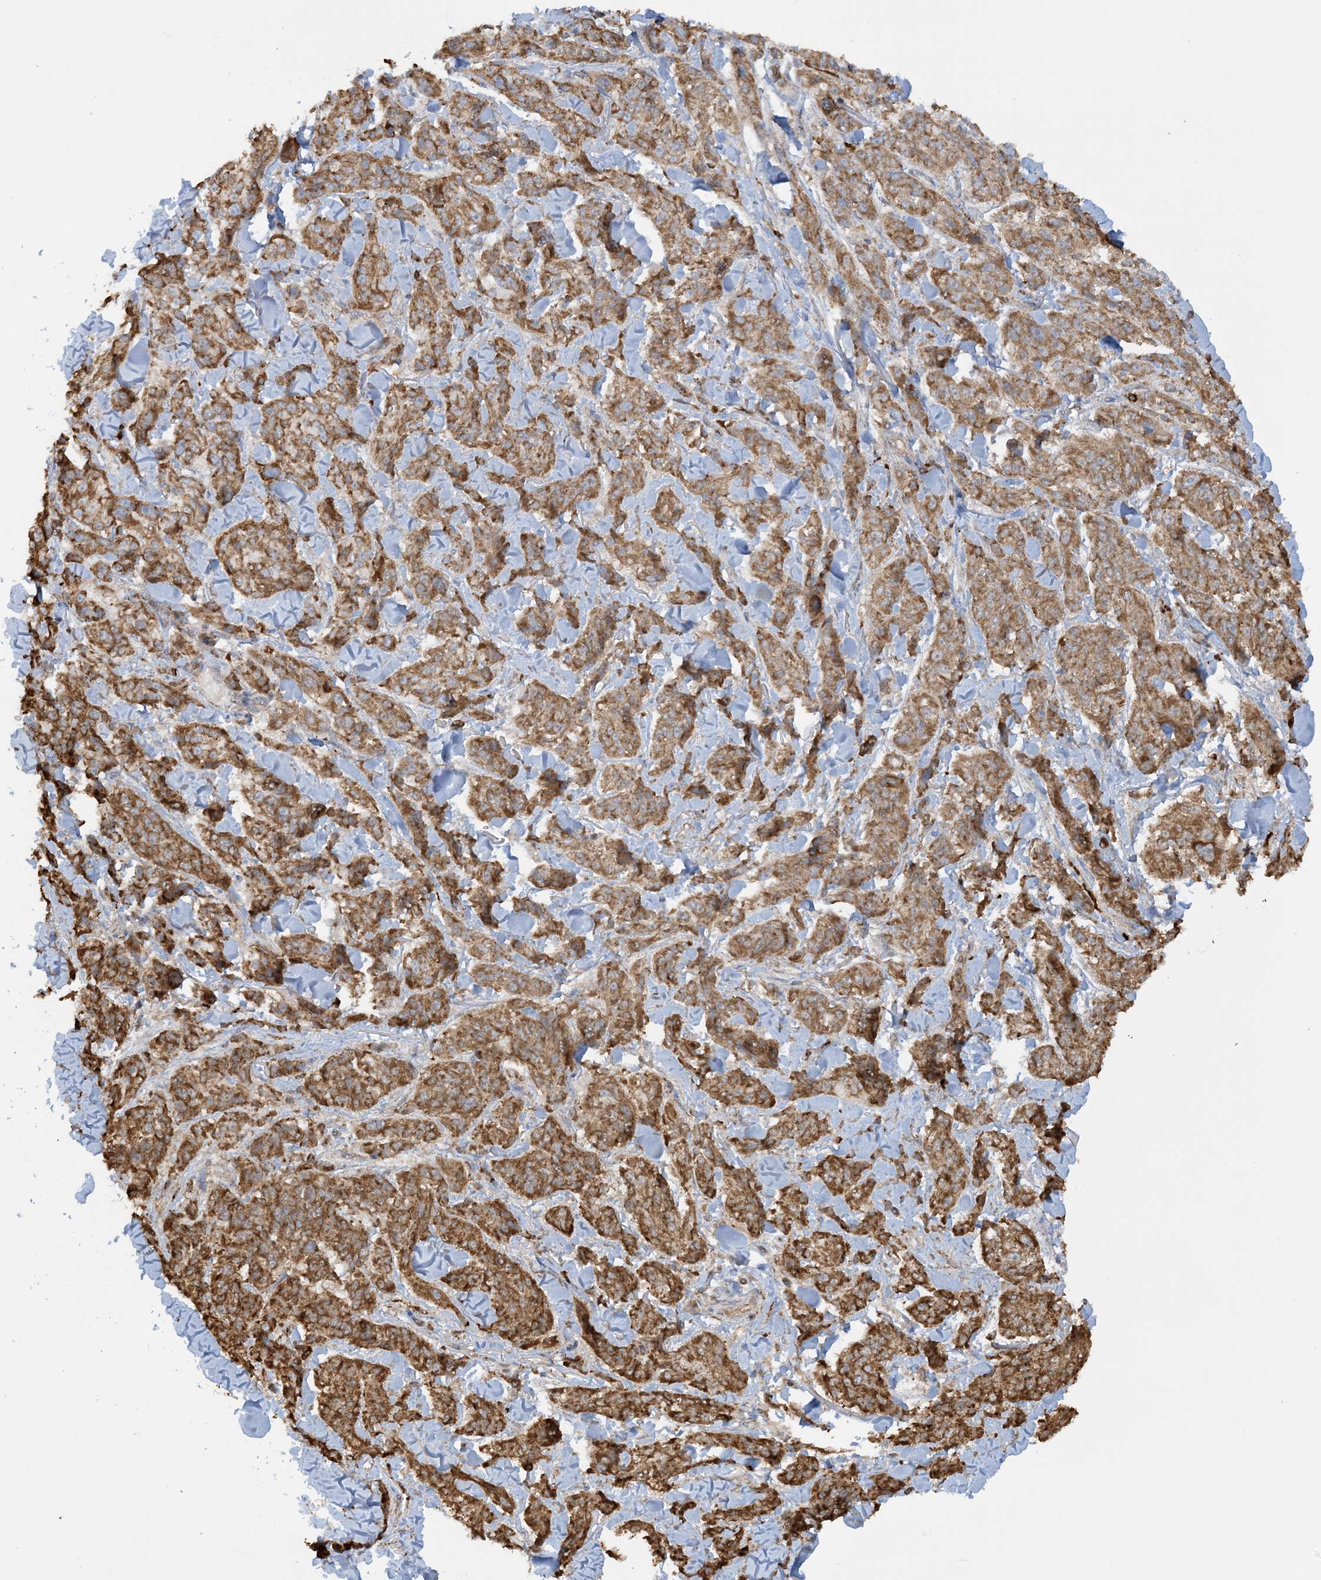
{"staining": {"intensity": "moderate", "quantity": ">75%", "location": "cytoplasmic/membranous"}, "tissue": "melanoma", "cell_type": "Tumor cells", "image_type": "cancer", "snomed": [{"axis": "morphology", "description": "Malignant melanoma, NOS"}, {"axis": "topography", "description": "Skin"}], "caption": "Melanoma tissue exhibits moderate cytoplasmic/membranous positivity in approximately >75% of tumor cells (DAB (3,3'-diaminobenzidine) IHC with brightfield microscopy, high magnification).", "gene": "AGA", "patient": {"sex": "male", "age": 53}}